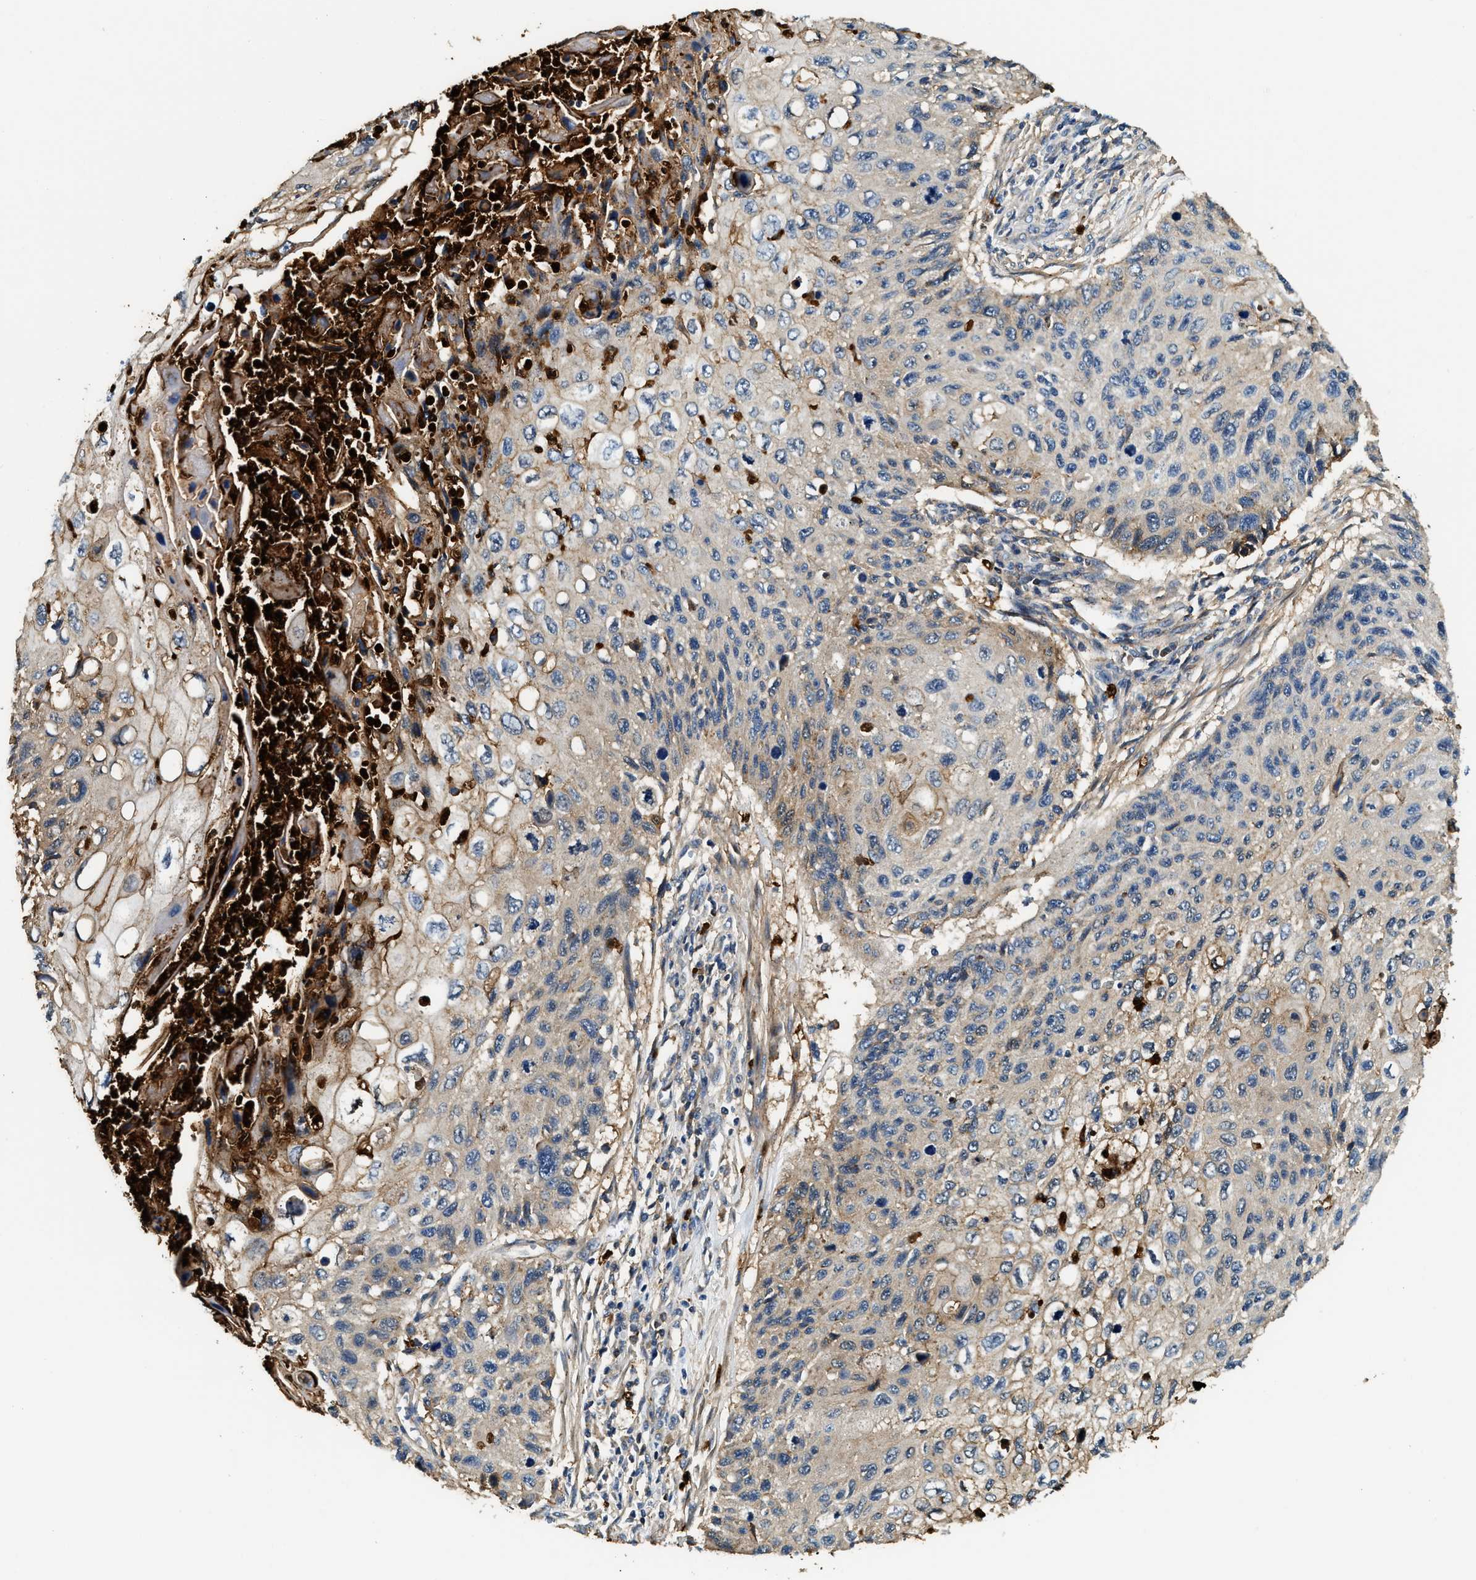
{"staining": {"intensity": "moderate", "quantity": "25%-75%", "location": "cytoplasmic/membranous"}, "tissue": "cervical cancer", "cell_type": "Tumor cells", "image_type": "cancer", "snomed": [{"axis": "morphology", "description": "Squamous cell carcinoma, NOS"}, {"axis": "topography", "description": "Cervix"}], "caption": "Immunohistochemical staining of cervical squamous cell carcinoma shows moderate cytoplasmic/membranous protein positivity in about 25%-75% of tumor cells.", "gene": "ANXA3", "patient": {"sex": "female", "age": 70}}